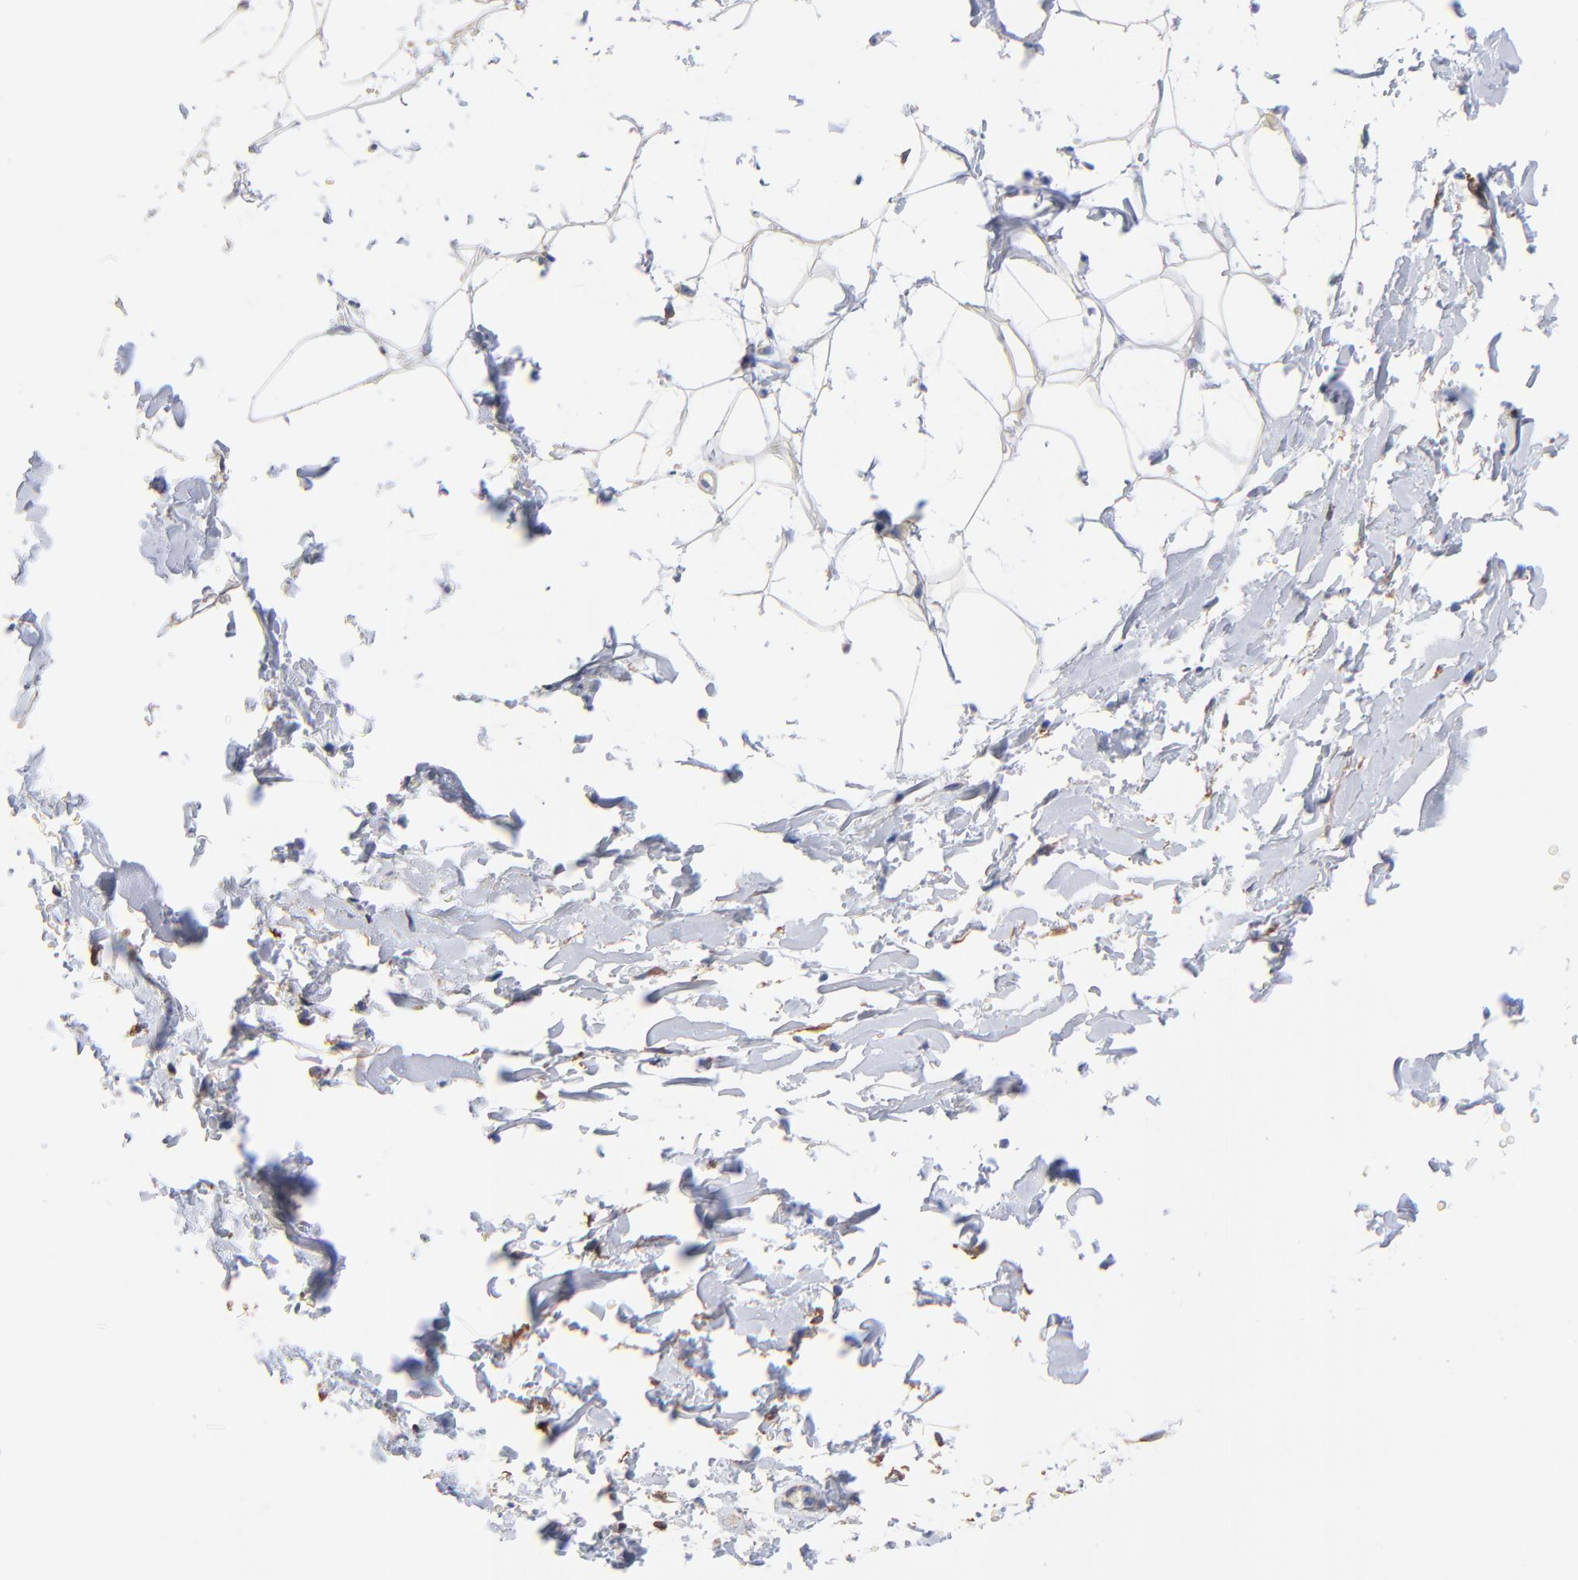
{"staining": {"intensity": "negative", "quantity": "none", "location": "none"}, "tissue": "adipose tissue", "cell_type": "Adipocytes", "image_type": "normal", "snomed": [{"axis": "morphology", "description": "Normal tissue, NOS"}, {"axis": "topography", "description": "Soft tissue"}], "caption": "The image displays no staining of adipocytes in normal adipose tissue. Nuclei are stained in blue.", "gene": "SLC44A2", "patient": {"sex": "male", "age": 72}}